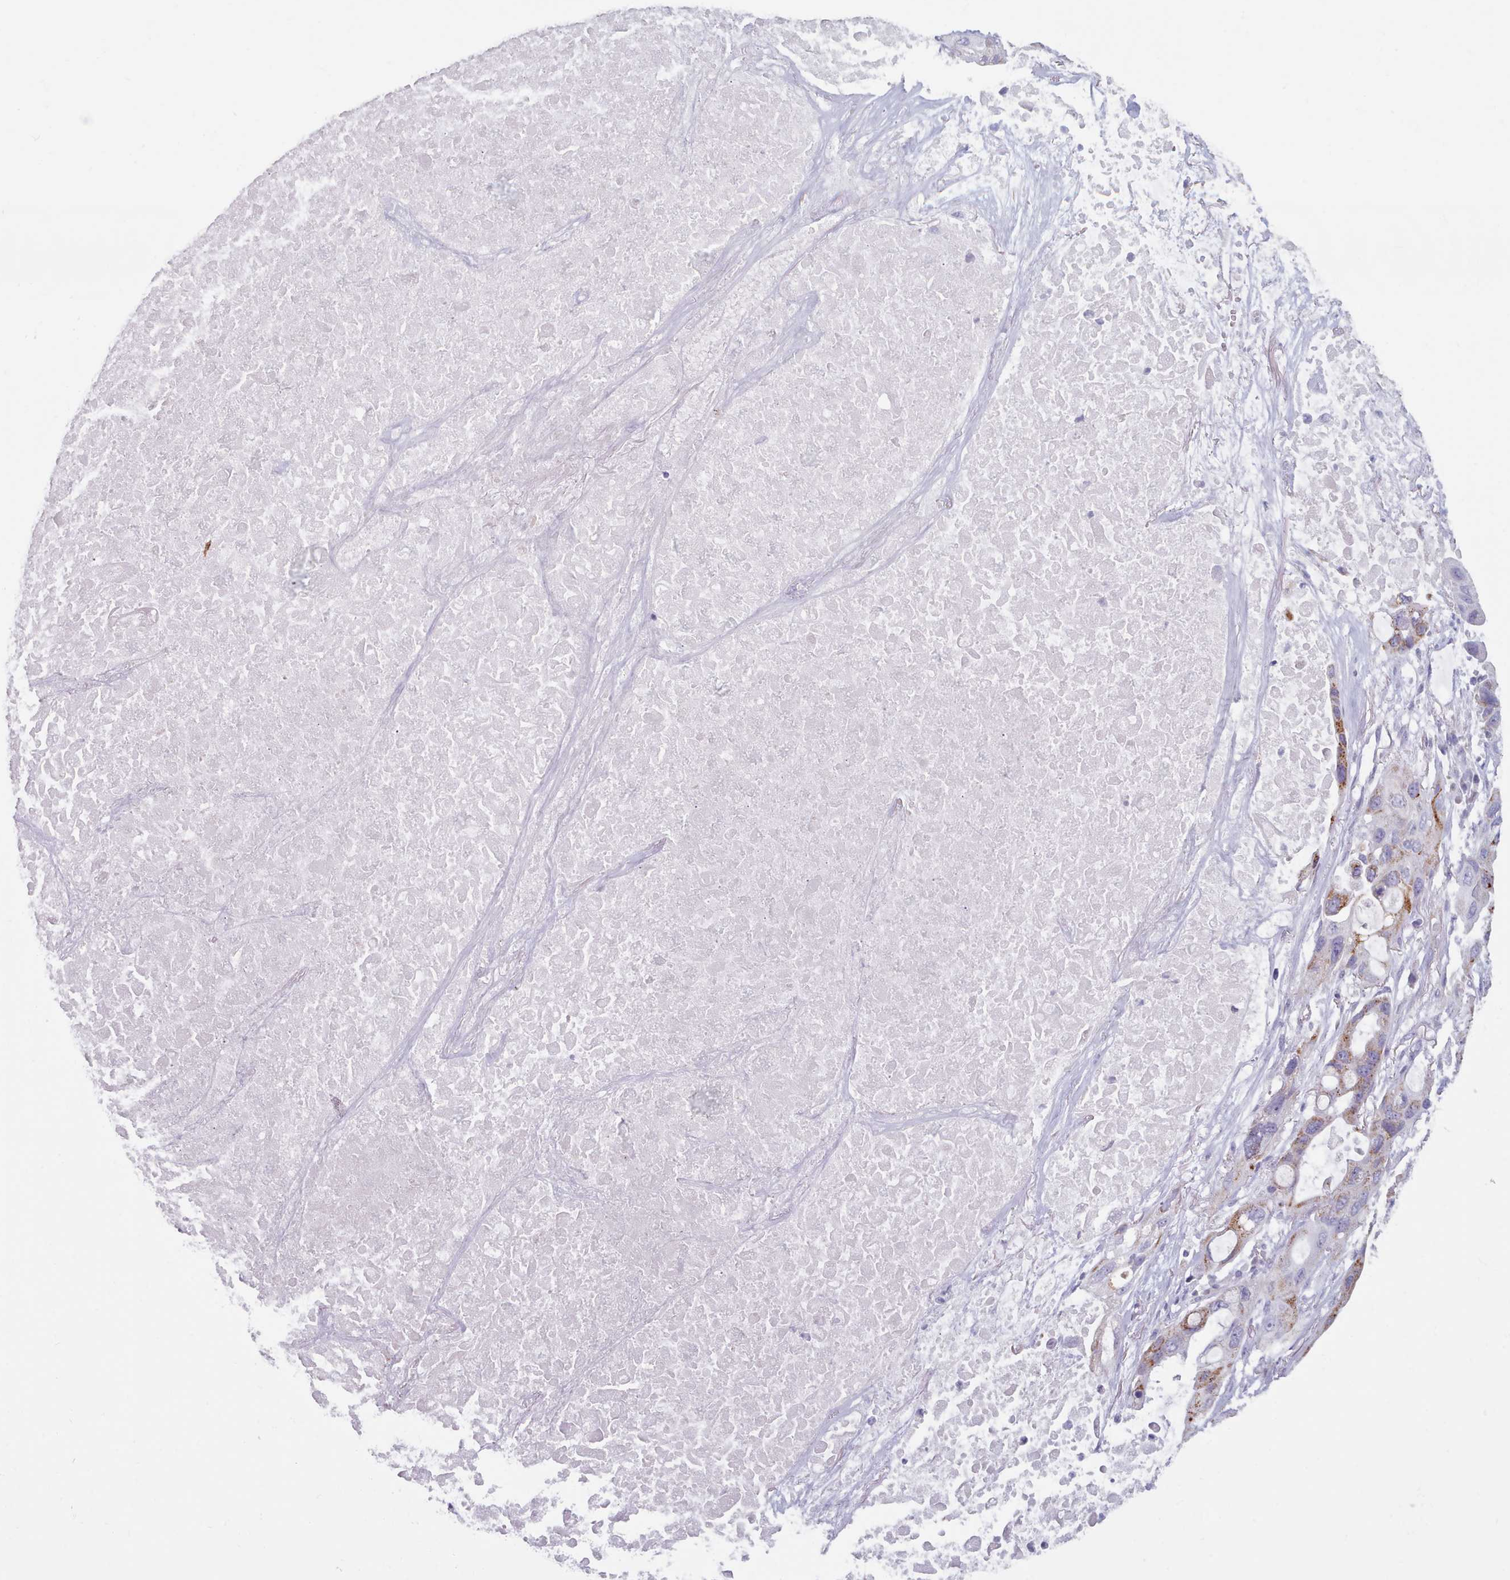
{"staining": {"intensity": "moderate", "quantity": "<25%", "location": "cytoplasmic/membranous"}, "tissue": "lung cancer", "cell_type": "Tumor cells", "image_type": "cancer", "snomed": [{"axis": "morphology", "description": "Squamous cell carcinoma, NOS"}, {"axis": "topography", "description": "Lung"}], "caption": "Lung cancer tissue demonstrates moderate cytoplasmic/membranous staining in approximately <25% of tumor cells (IHC, brightfield microscopy, high magnification).", "gene": "FAM170B", "patient": {"sex": "female", "age": 73}}